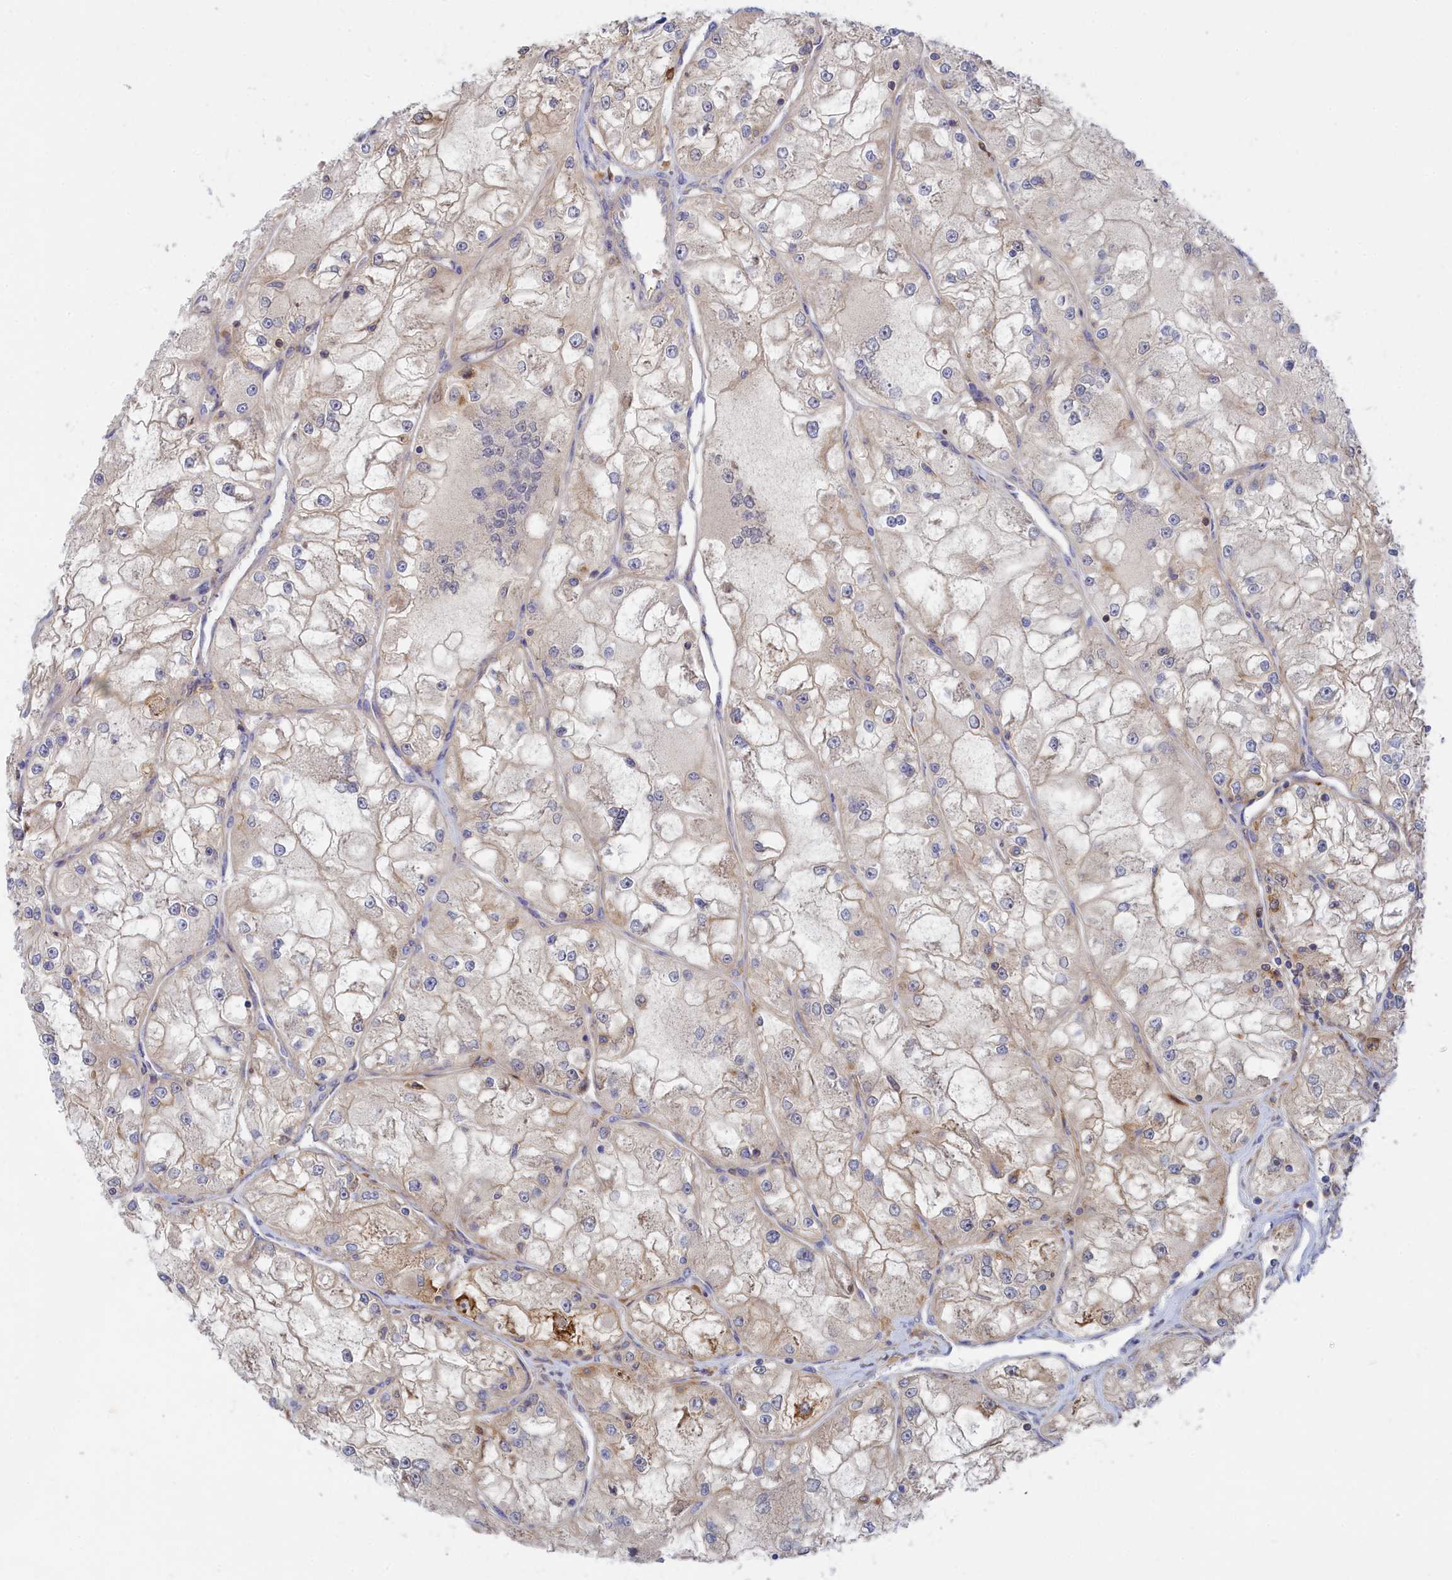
{"staining": {"intensity": "weak", "quantity": "<25%", "location": "cytoplasmic/membranous"}, "tissue": "renal cancer", "cell_type": "Tumor cells", "image_type": "cancer", "snomed": [{"axis": "morphology", "description": "Adenocarcinoma, NOS"}, {"axis": "topography", "description": "Kidney"}], "caption": "A high-resolution photomicrograph shows immunohistochemistry (IHC) staining of renal cancer, which demonstrates no significant expression in tumor cells.", "gene": "SPATA5L1", "patient": {"sex": "female", "age": 72}}